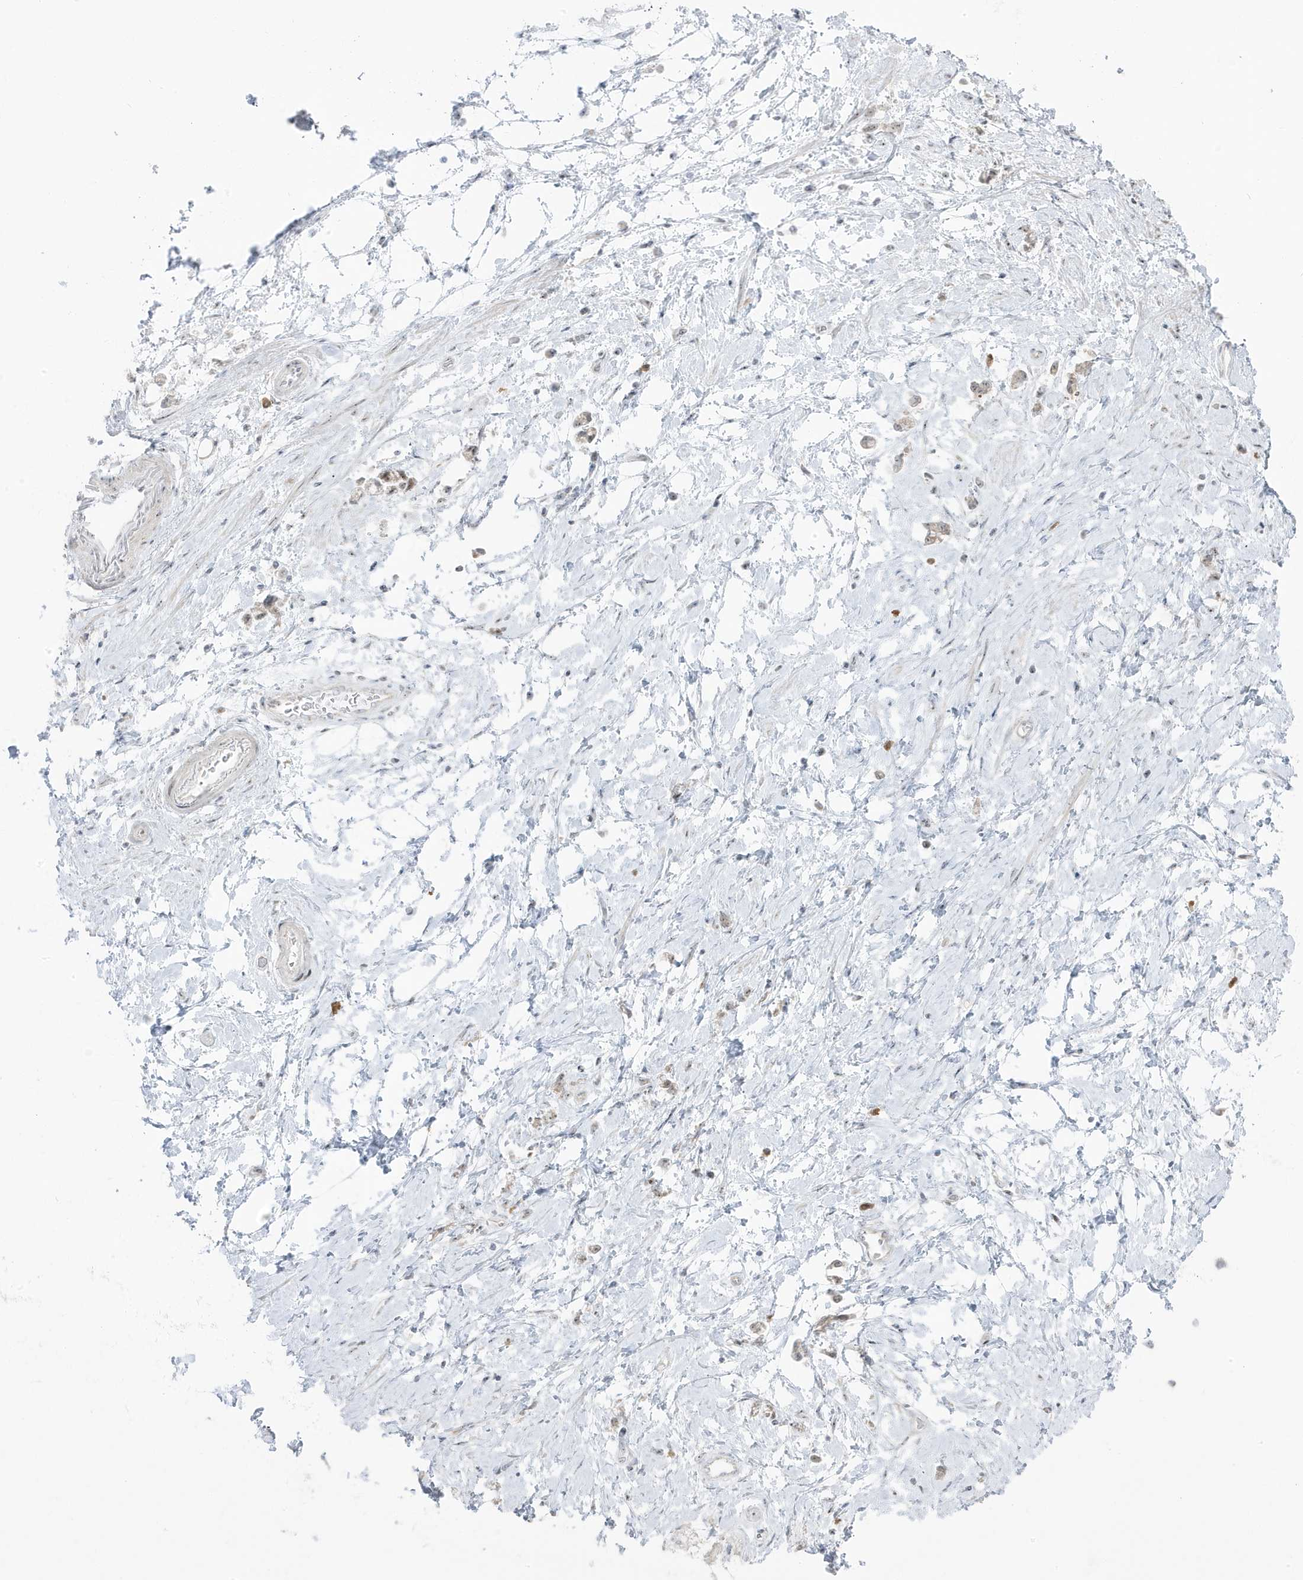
{"staining": {"intensity": "weak", "quantity": "<25%", "location": "nuclear"}, "tissue": "stomach cancer", "cell_type": "Tumor cells", "image_type": "cancer", "snomed": [{"axis": "morphology", "description": "Adenocarcinoma, NOS"}, {"axis": "topography", "description": "Stomach"}], "caption": "This is an immunohistochemistry image of human adenocarcinoma (stomach). There is no staining in tumor cells.", "gene": "TSEN15", "patient": {"sex": "female", "age": 60}}